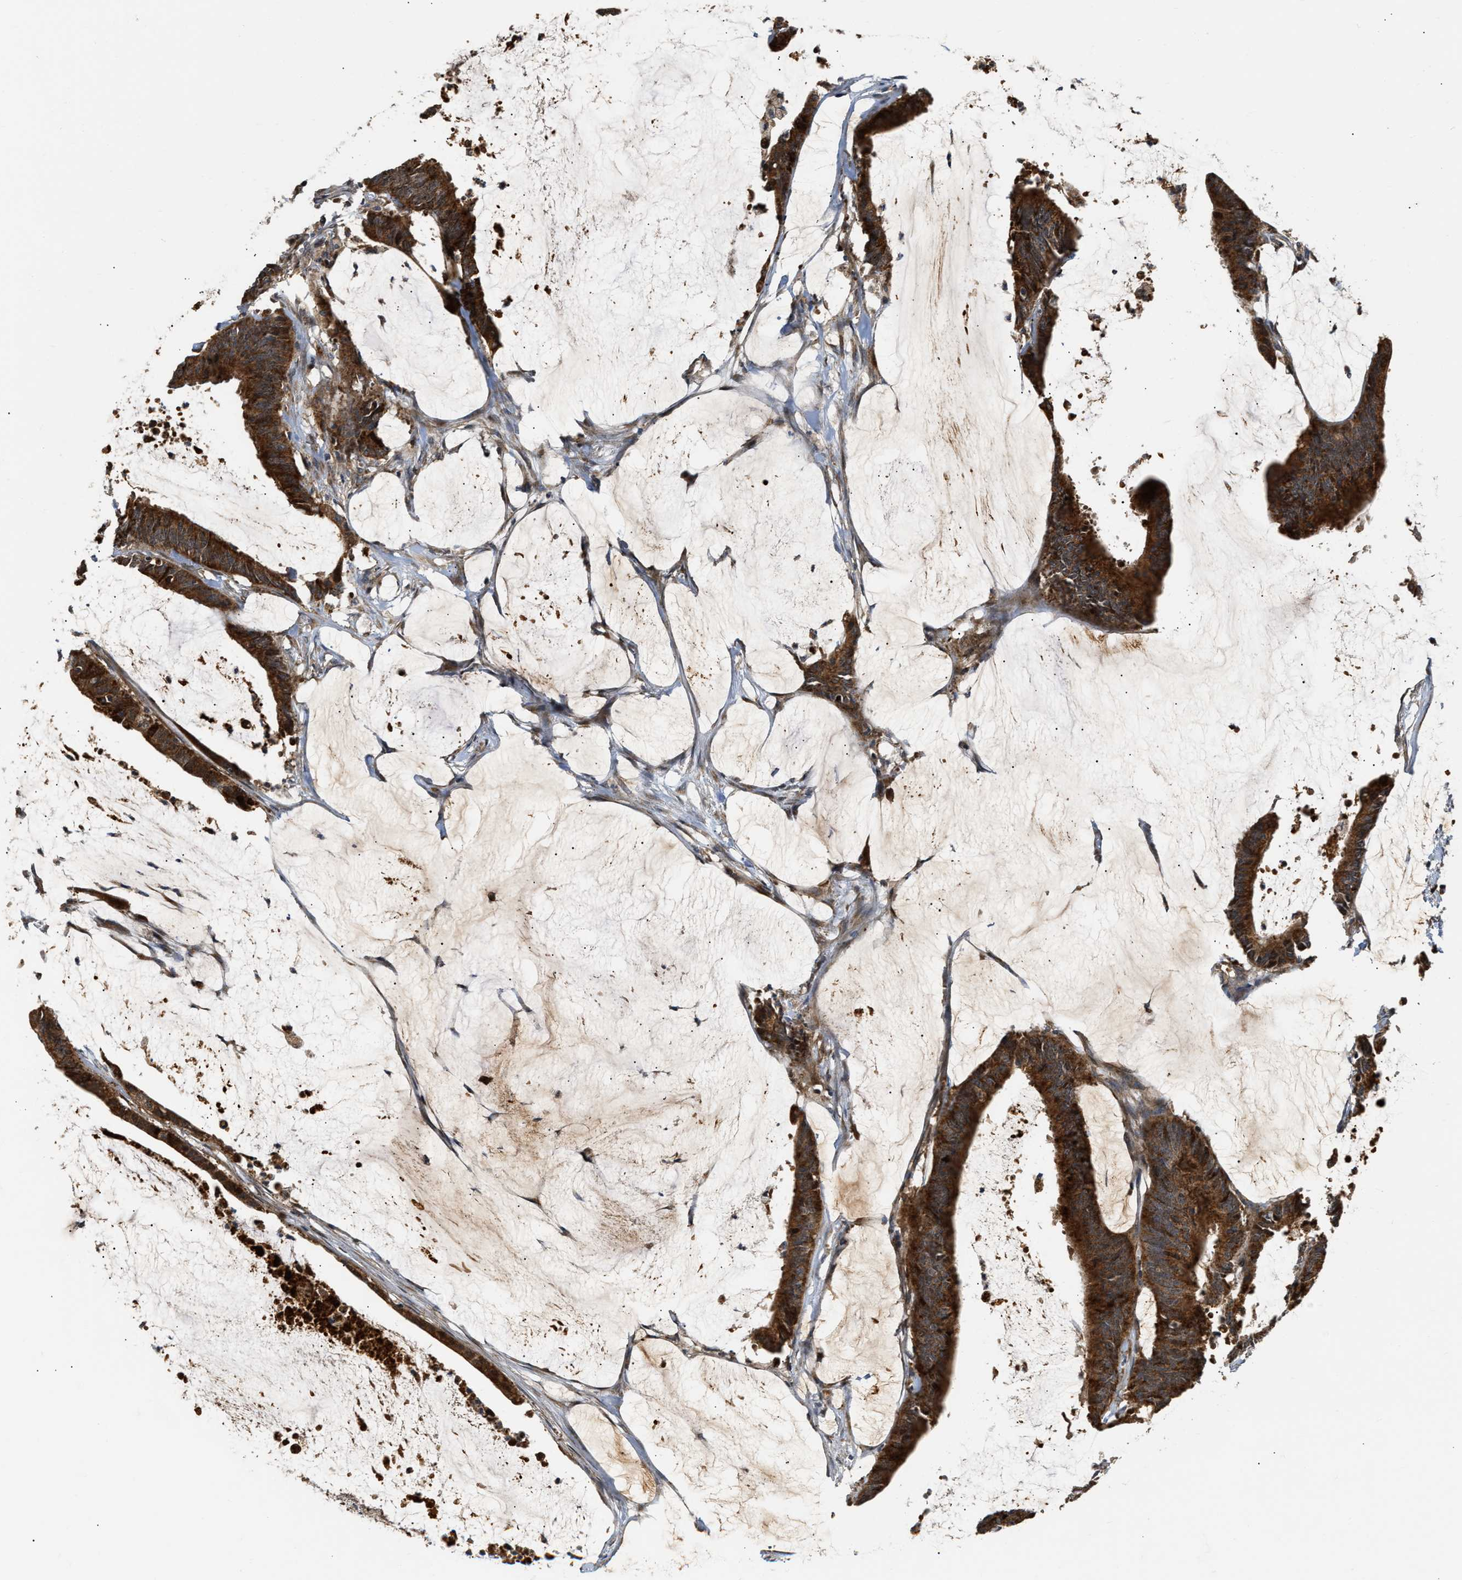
{"staining": {"intensity": "strong", "quantity": ">75%", "location": "cytoplasmic/membranous"}, "tissue": "colorectal cancer", "cell_type": "Tumor cells", "image_type": "cancer", "snomed": [{"axis": "morphology", "description": "Adenocarcinoma, NOS"}, {"axis": "topography", "description": "Rectum"}], "caption": "The image displays staining of colorectal cancer (adenocarcinoma), revealing strong cytoplasmic/membranous protein positivity (brown color) within tumor cells. (DAB = brown stain, brightfield microscopy at high magnification).", "gene": "EXTL2", "patient": {"sex": "female", "age": 66}}